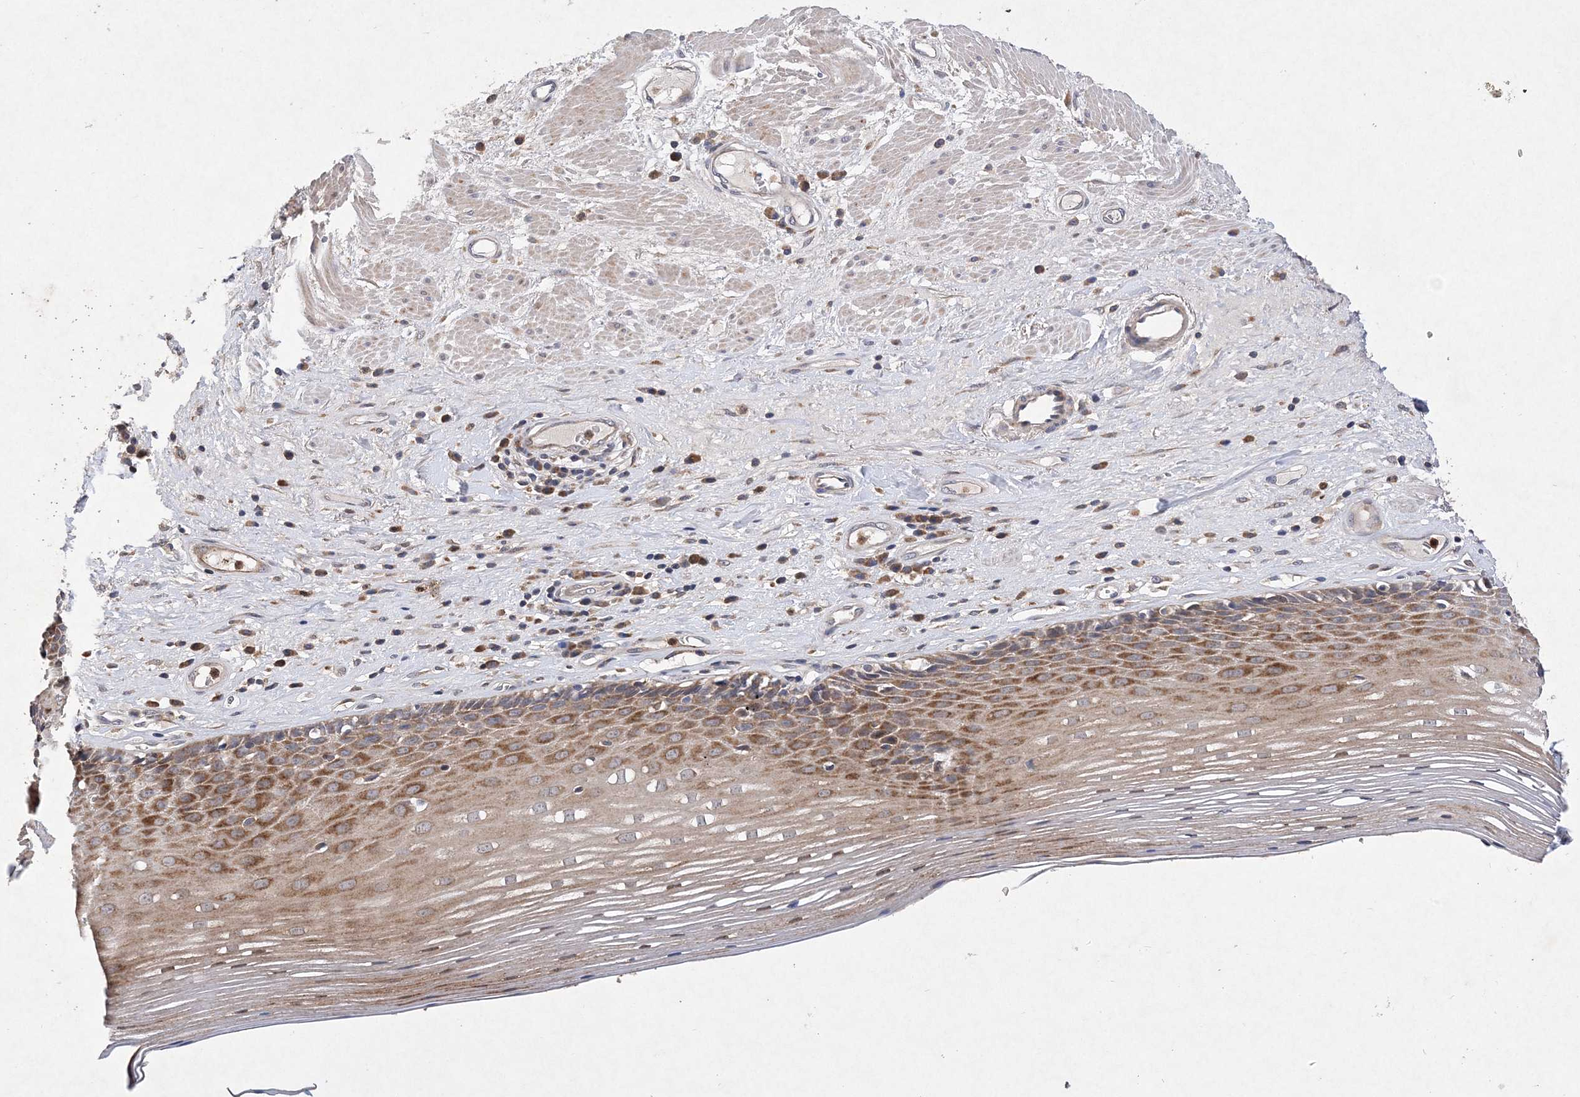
{"staining": {"intensity": "moderate", "quantity": ">75%", "location": "cytoplasmic/membranous"}, "tissue": "esophagus", "cell_type": "Squamous epithelial cells", "image_type": "normal", "snomed": [{"axis": "morphology", "description": "Normal tissue, NOS"}, {"axis": "topography", "description": "Esophagus"}], "caption": "Immunohistochemistry image of unremarkable human esophagus stained for a protein (brown), which exhibits medium levels of moderate cytoplasmic/membranous positivity in about >75% of squamous epithelial cells.", "gene": "PROSER1", "patient": {"sex": "male", "age": 62}}